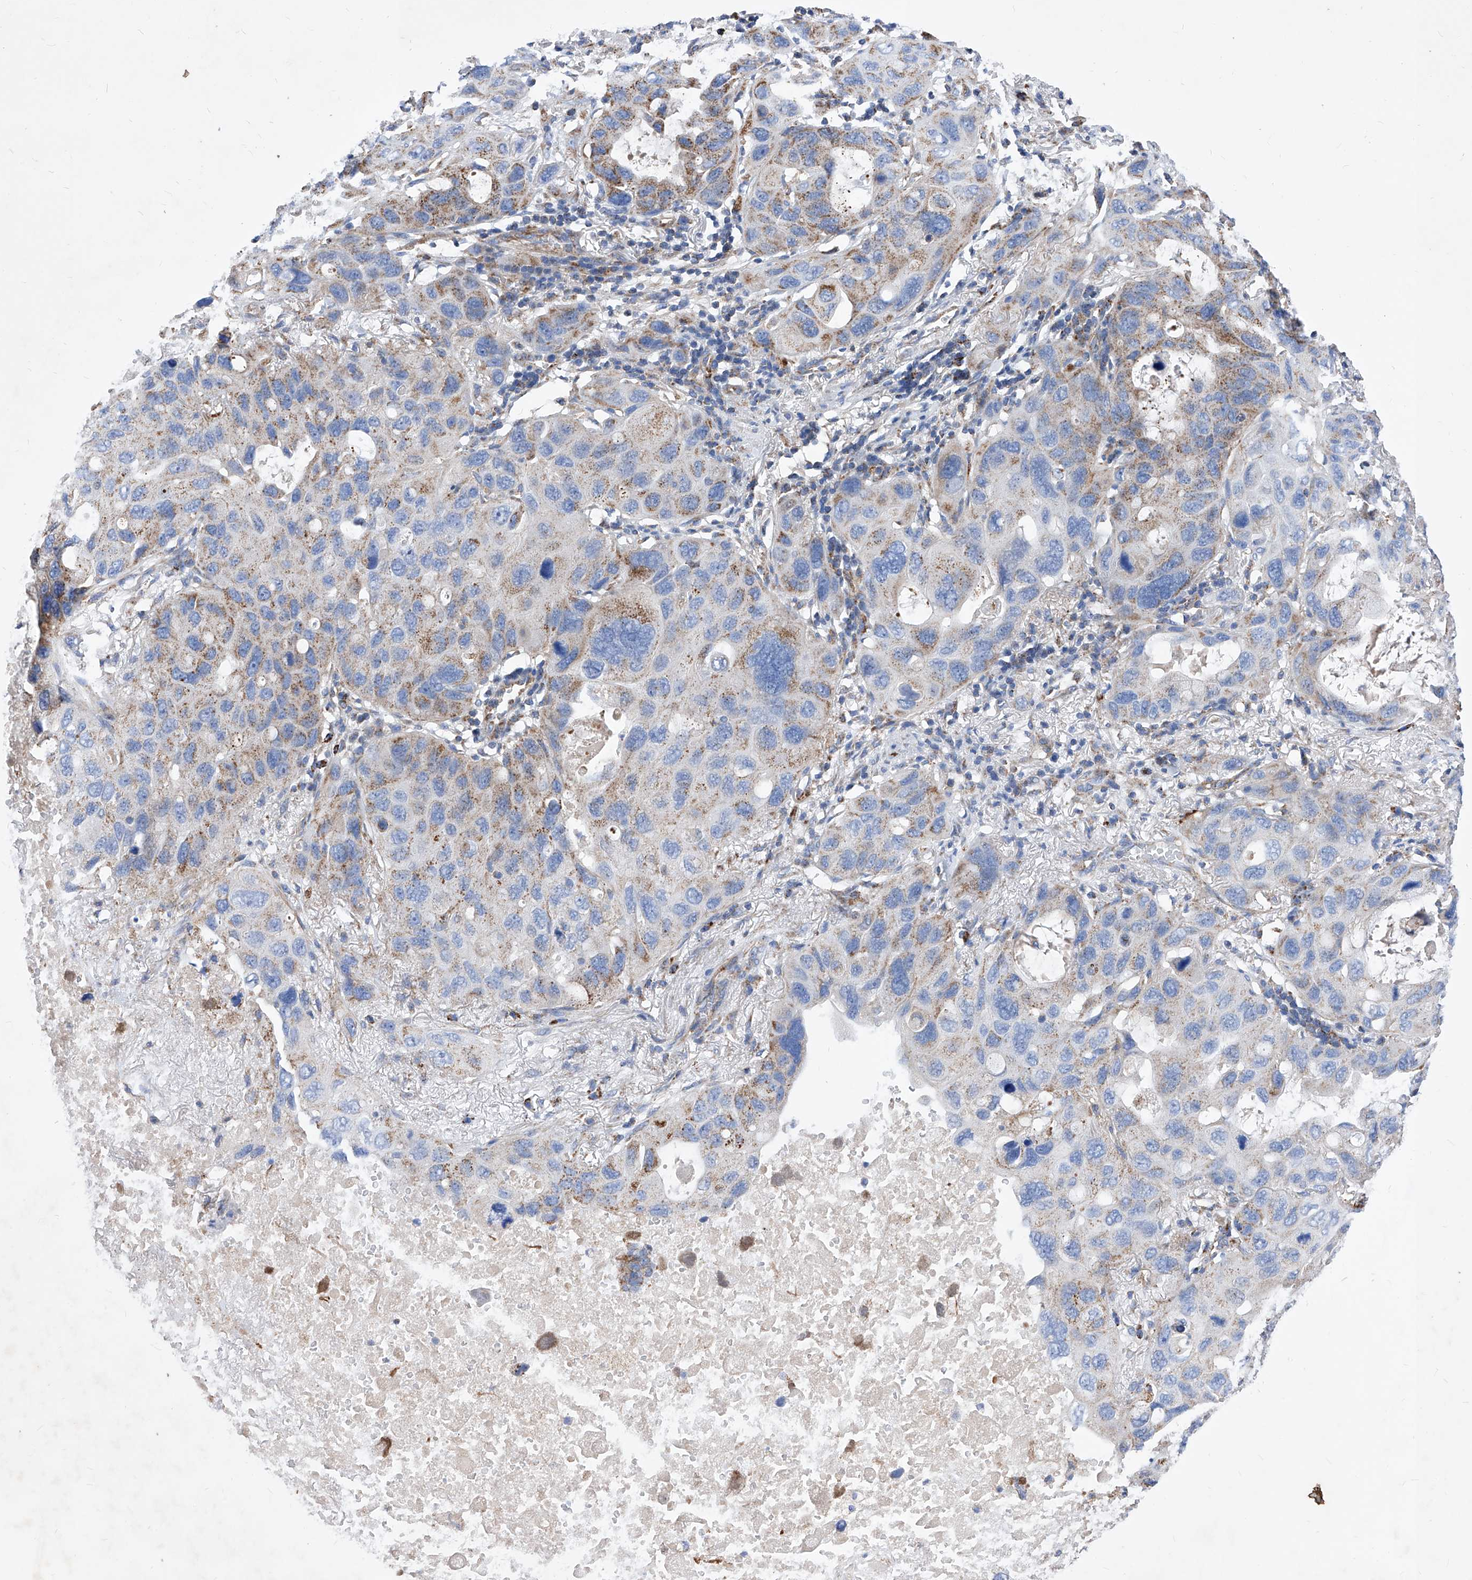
{"staining": {"intensity": "moderate", "quantity": "25%-75%", "location": "cytoplasmic/membranous"}, "tissue": "lung cancer", "cell_type": "Tumor cells", "image_type": "cancer", "snomed": [{"axis": "morphology", "description": "Squamous cell carcinoma, NOS"}, {"axis": "topography", "description": "Lung"}], "caption": "Protein staining displays moderate cytoplasmic/membranous positivity in approximately 25%-75% of tumor cells in lung cancer. The protein is shown in brown color, while the nuclei are stained blue.", "gene": "HRNR", "patient": {"sex": "female", "age": 73}}